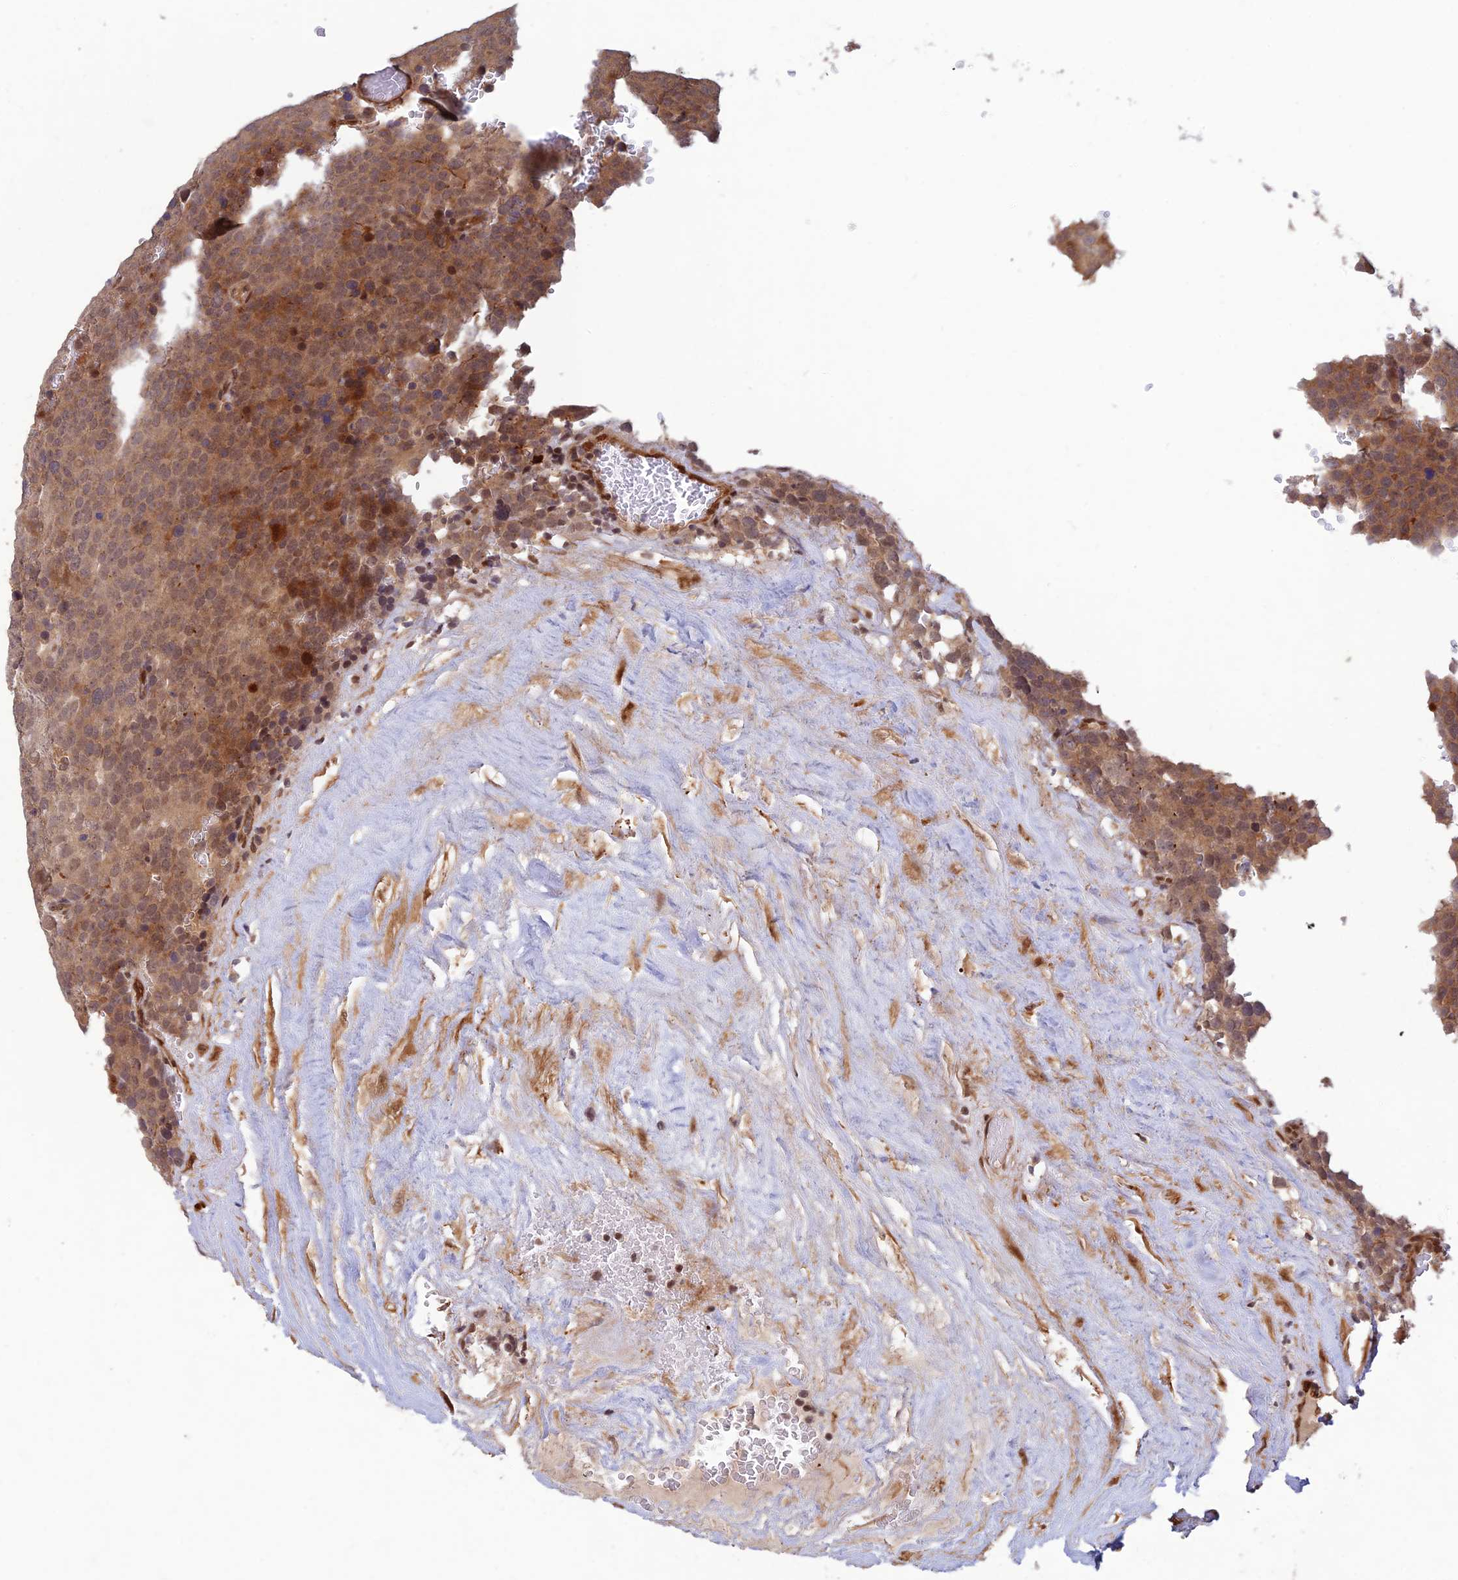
{"staining": {"intensity": "weak", "quantity": "25%-75%", "location": "cytoplasmic/membranous"}, "tissue": "testis cancer", "cell_type": "Tumor cells", "image_type": "cancer", "snomed": [{"axis": "morphology", "description": "Seminoma, NOS"}, {"axis": "topography", "description": "Testis"}], "caption": "Approximately 25%-75% of tumor cells in human seminoma (testis) exhibit weak cytoplasmic/membranous protein staining as visualized by brown immunohistochemical staining.", "gene": "ZNF565", "patient": {"sex": "male", "age": 71}}